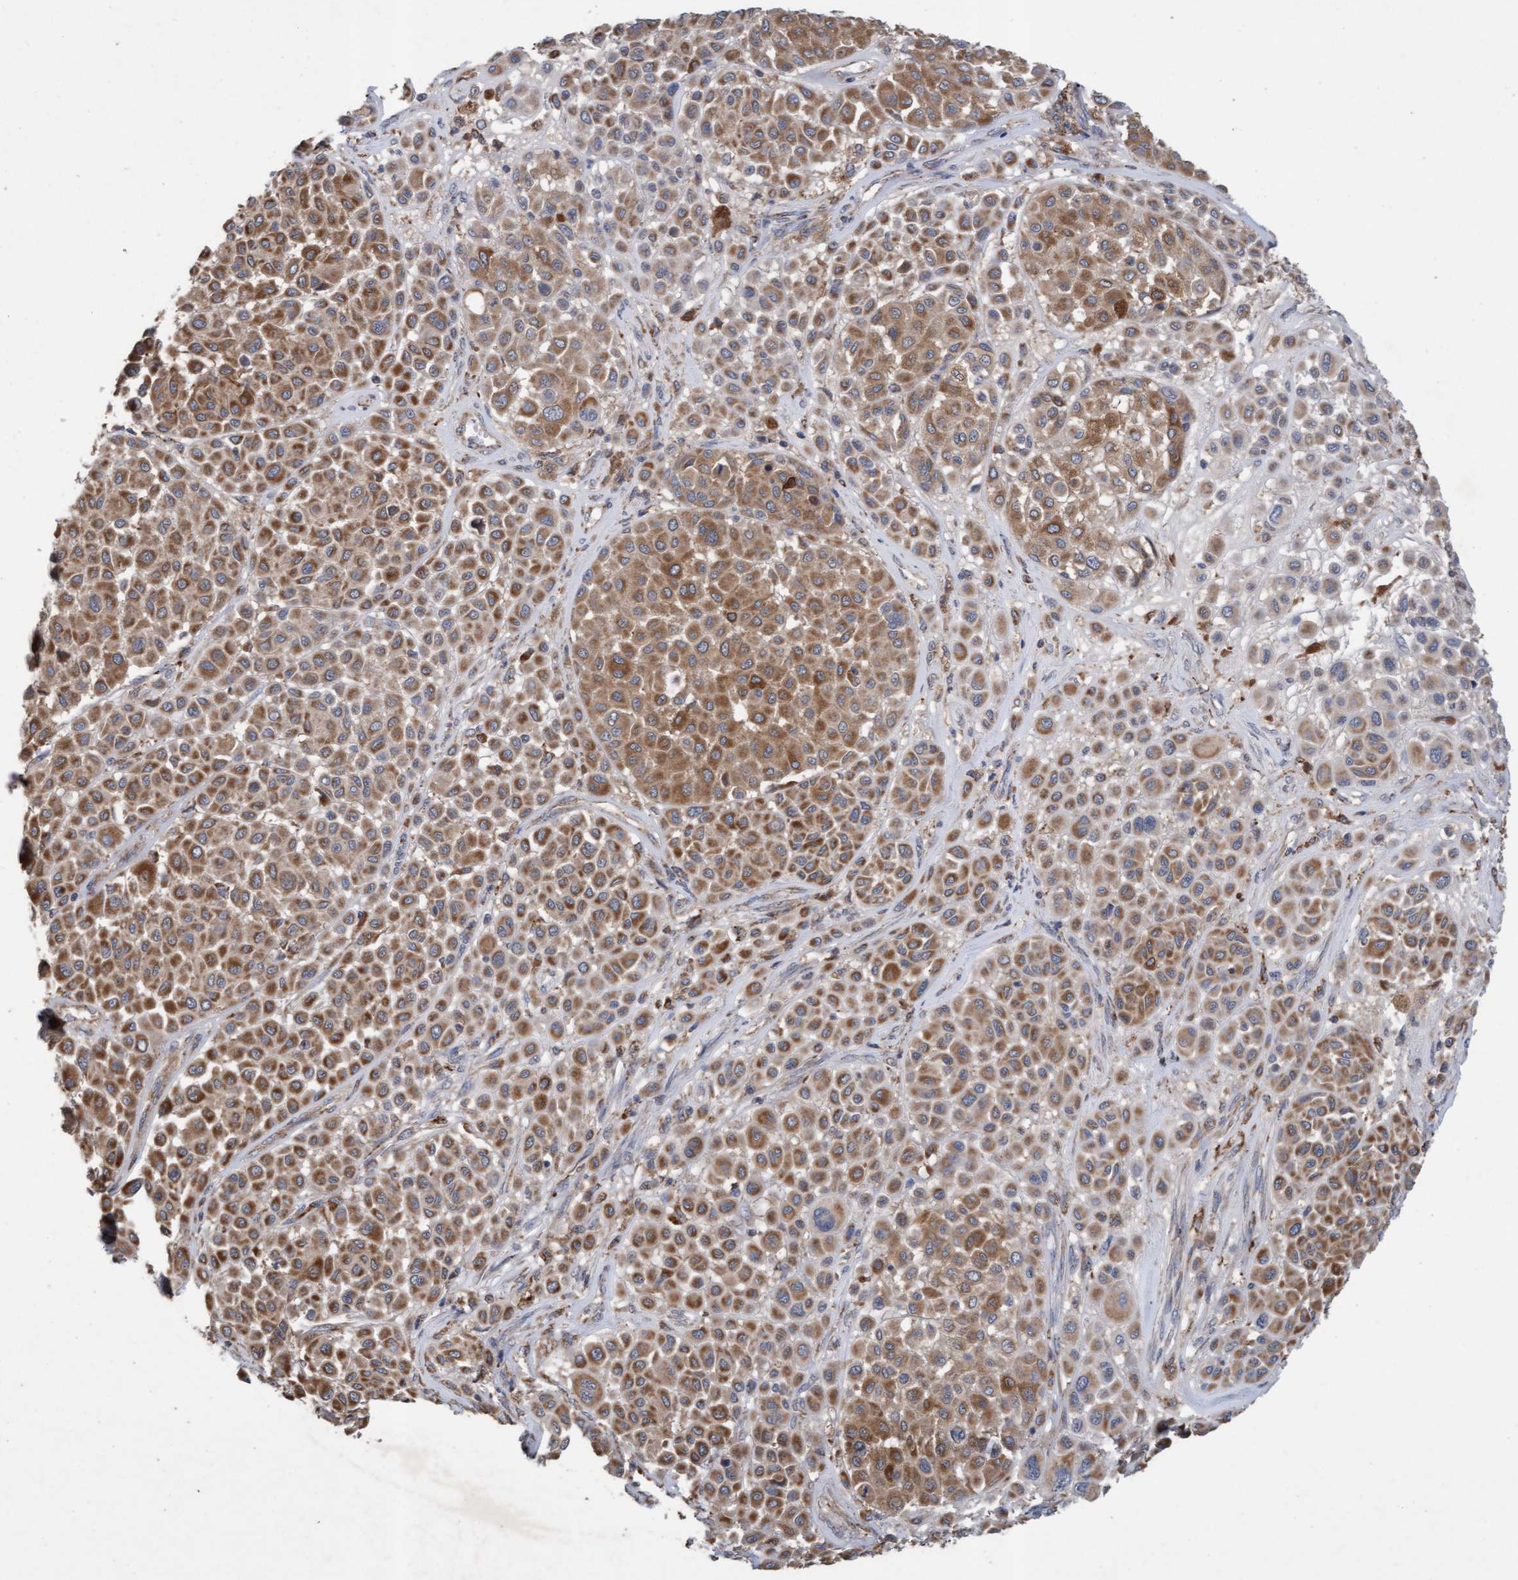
{"staining": {"intensity": "moderate", "quantity": ">75%", "location": "cytoplasmic/membranous"}, "tissue": "melanoma", "cell_type": "Tumor cells", "image_type": "cancer", "snomed": [{"axis": "morphology", "description": "Malignant melanoma, Metastatic site"}, {"axis": "topography", "description": "Soft tissue"}], "caption": "Tumor cells demonstrate moderate cytoplasmic/membranous staining in approximately >75% of cells in malignant melanoma (metastatic site).", "gene": "ATPAF2", "patient": {"sex": "male", "age": 41}}